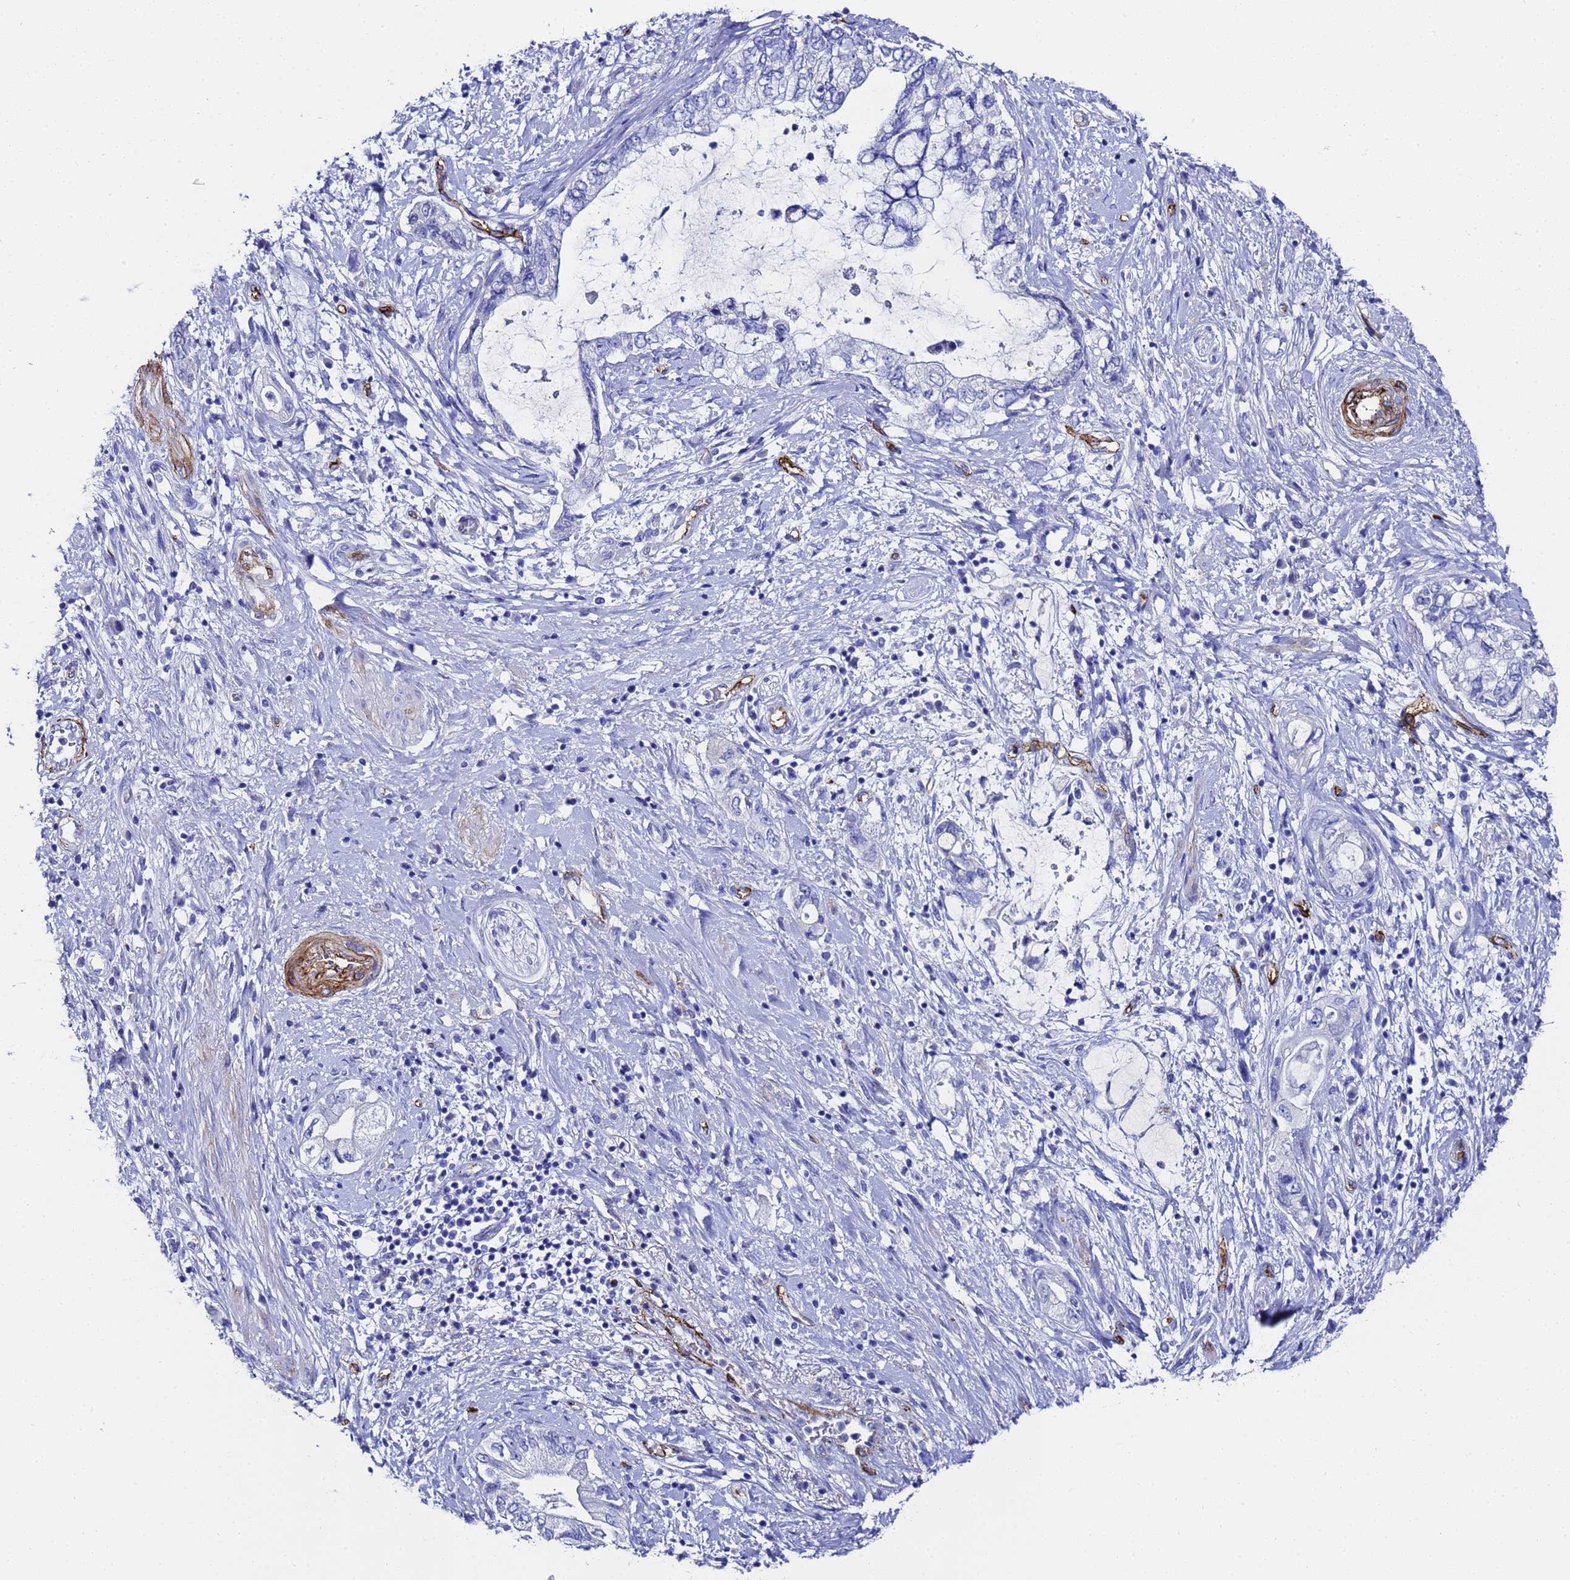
{"staining": {"intensity": "negative", "quantity": "none", "location": "none"}, "tissue": "pancreatic cancer", "cell_type": "Tumor cells", "image_type": "cancer", "snomed": [{"axis": "morphology", "description": "Adenocarcinoma, NOS"}, {"axis": "topography", "description": "Pancreas"}], "caption": "This histopathology image is of pancreatic adenocarcinoma stained with immunohistochemistry to label a protein in brown with the nuclei are counter-stained blue. There is no positivity in tumor cells.", "gene": "ADIPOQ", "patient": {"sex": "female", "age": 73}}